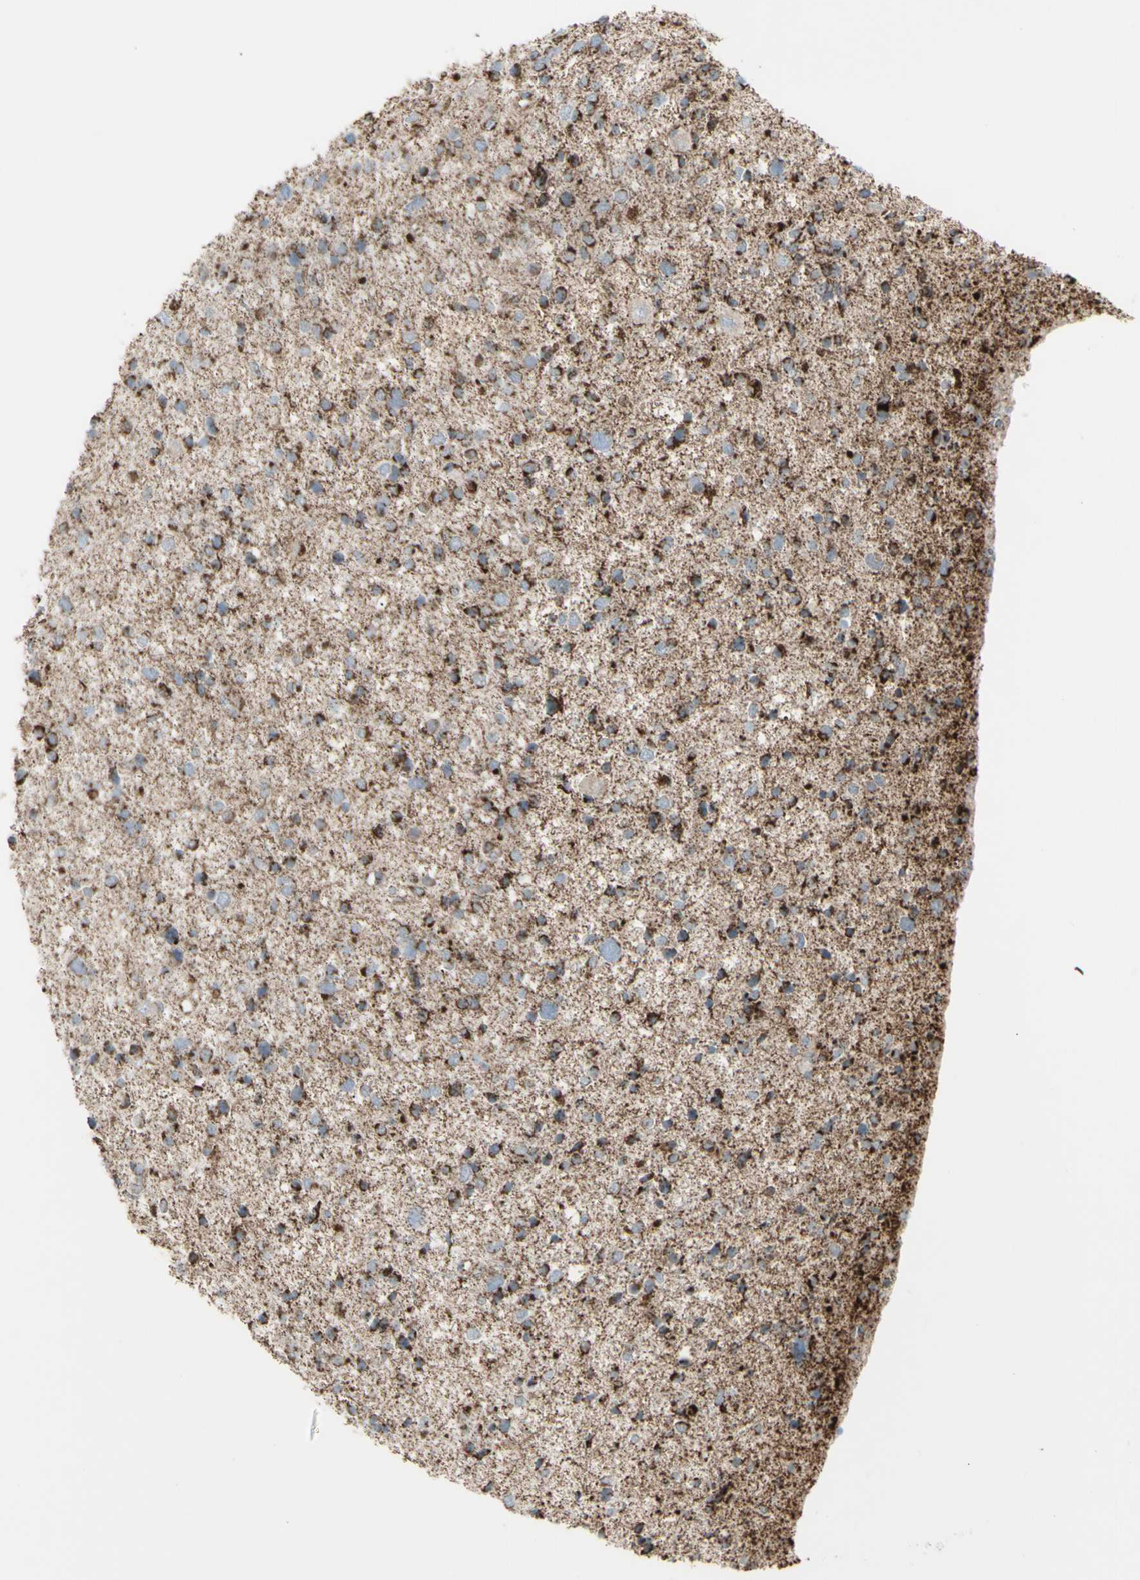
{"staining": {"intensity": "strong", "quantity": "25%-75%", "location": "cytoplasmic/membranous"}, "tissue": "glioma", "cell_type": "Tumor cells", "image_type": "cancer", "snomed": [{"axis": "morphology", "description": "Glioma, malignant, Low grade"}, {"axis": "topography", "description": "Brain"}], "caption": "Approximately 25%-75% of tumor cells in malignant glioma (low-grade) display strong cytoplasmic/membranous protein expression as visualized by brown immunohistochemical staining.", "gene": "PLGRKT", "patient": {"sex": "female", "age": 37}}